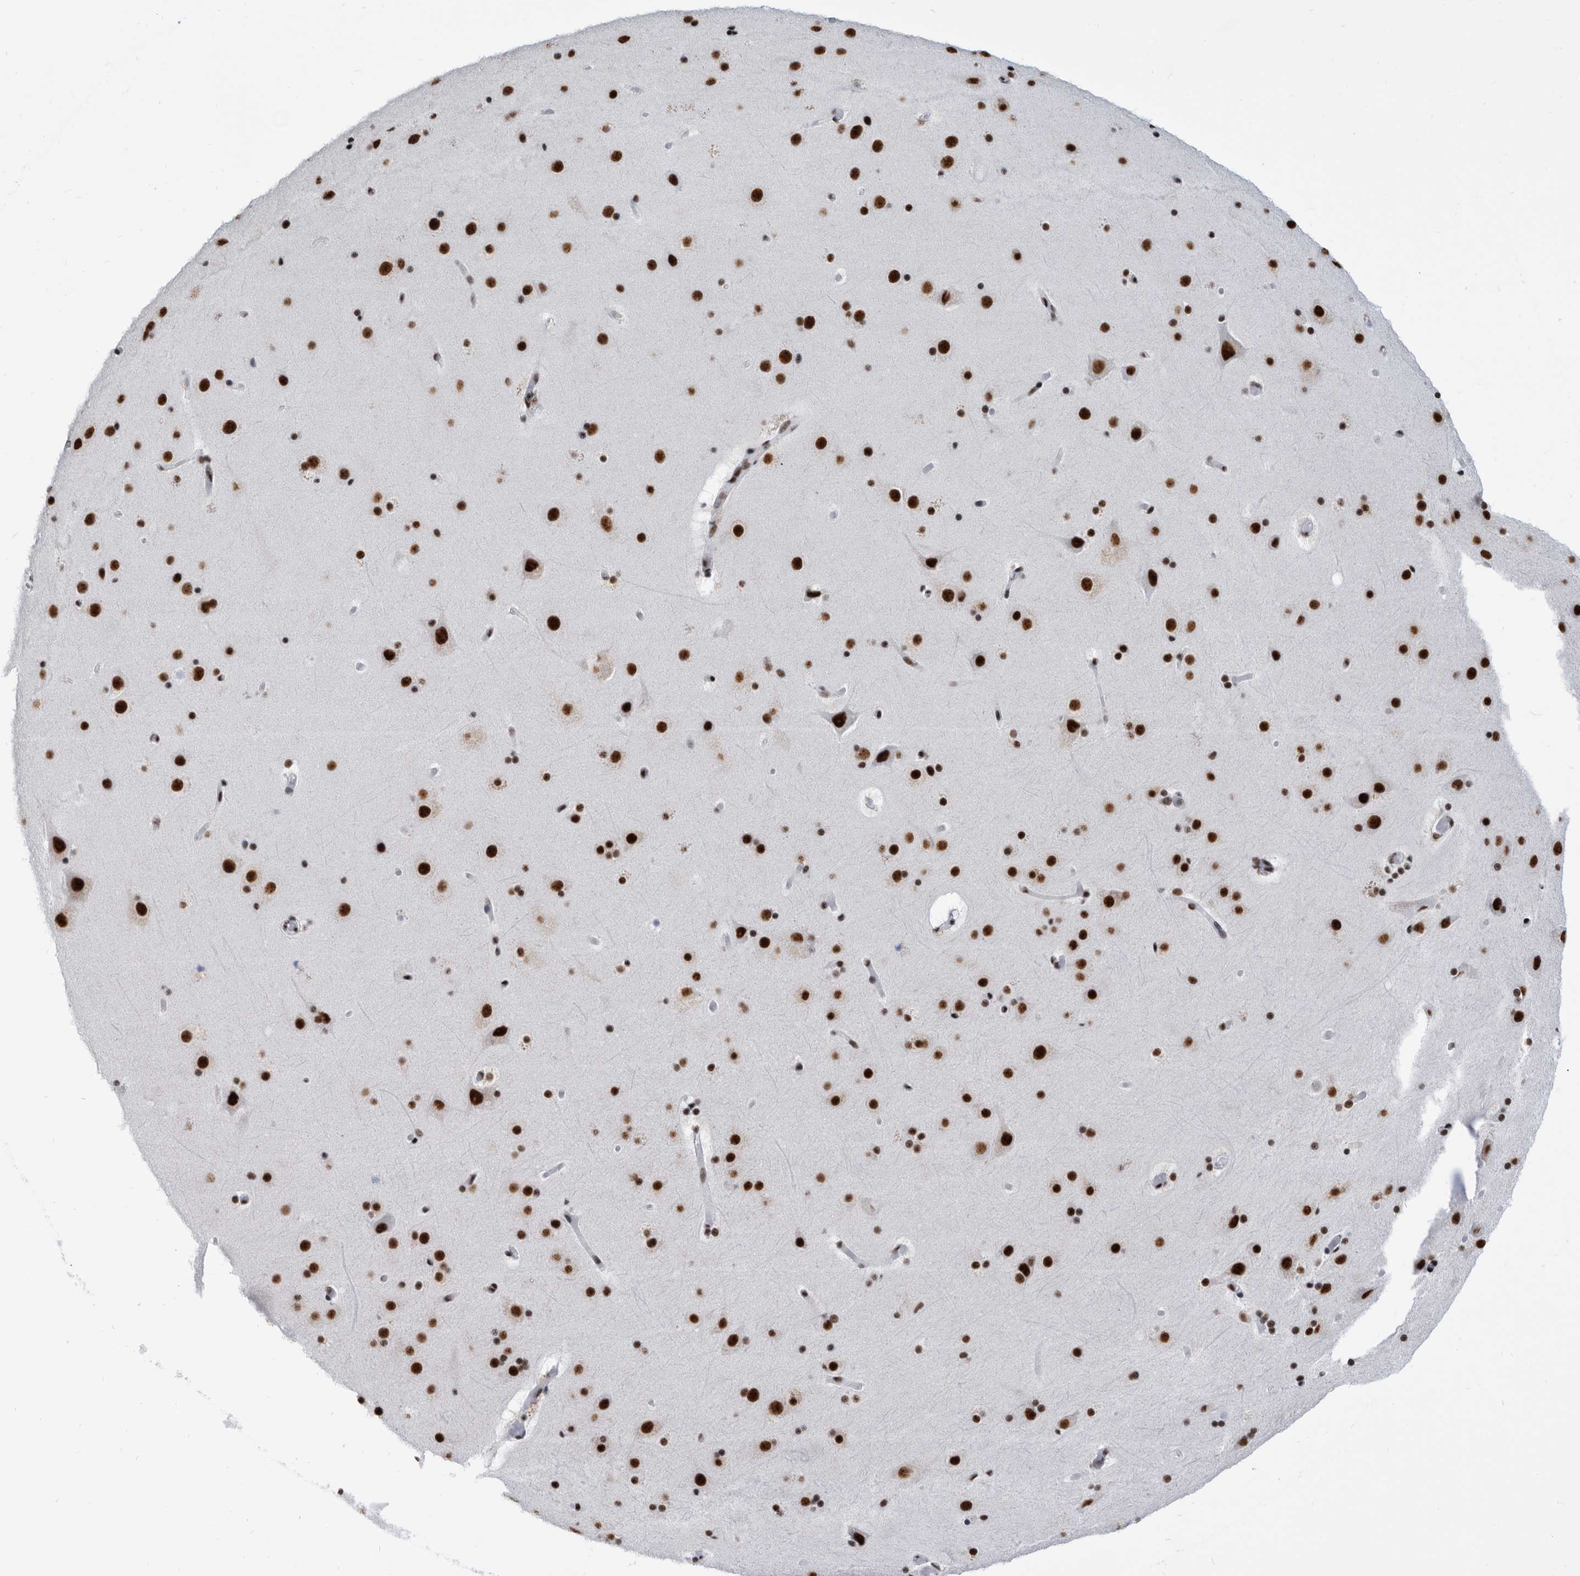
{"staining": {"intensity": "moderate", "quantity": ">75%", "location": "nuclear"}, "tissue": "cerebral cortex", "cell_type": "Endothelial cells", "image_type": "normal", "snomed": [{"axis": "morphology", "description": "Normal tissue, NOS"}, {"axis": "topography", "description": "Cerebral cortex"}], "caption": "Immunohistochemistry of normal cerebral cortex exhibits medium levels of moderate nuclear expression in approximately >75% of endothelial cells.", "gene": "SF3A1", "patient": {"sex": "male", "age": 57}}